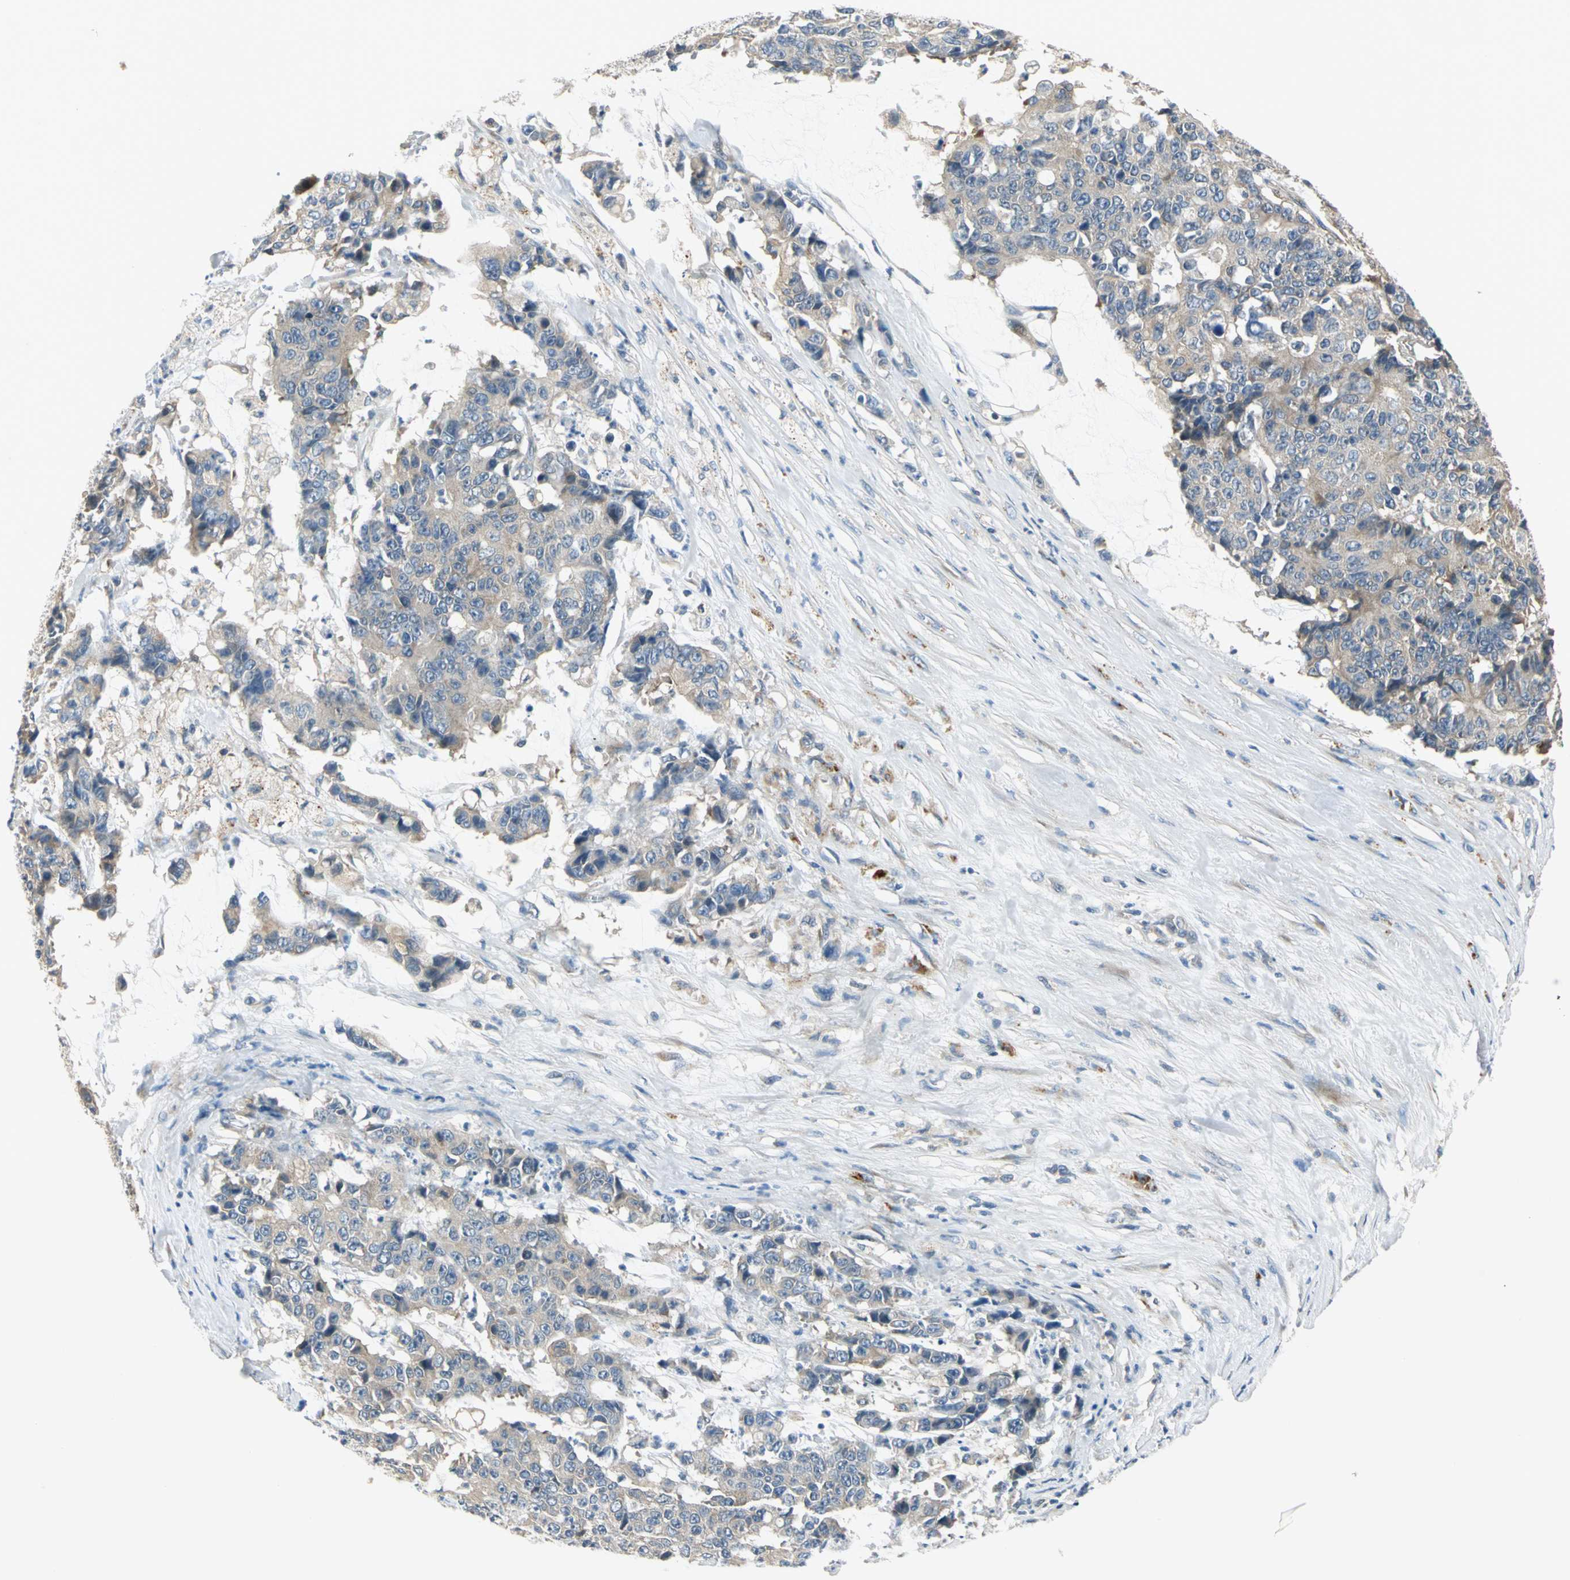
{"staining": {"intensity": "weak", "quantity": ">75%", "location": "cytoplasmic/membranous"}, "tissue": "colorectal cancer", "cell_type": "Tumor cells", "image_type": "cancer", "snomed": [{"axis": "morphology", "description": "Adenocarcinoma, NOS"}, {"axis": "topography", "description": "Colon"}], "caption": "Colorectal cancer stained with DAB immunohistochemistry (IHC) exhibits low levels of weak cytoplasmic/membranous expression in about >75% of tumor cells. The protein of interest is shown in brown color, while the nuclei are stained blue.", "gene": "PRKAA1", "patient": {"sex": "female", "age": 86}}